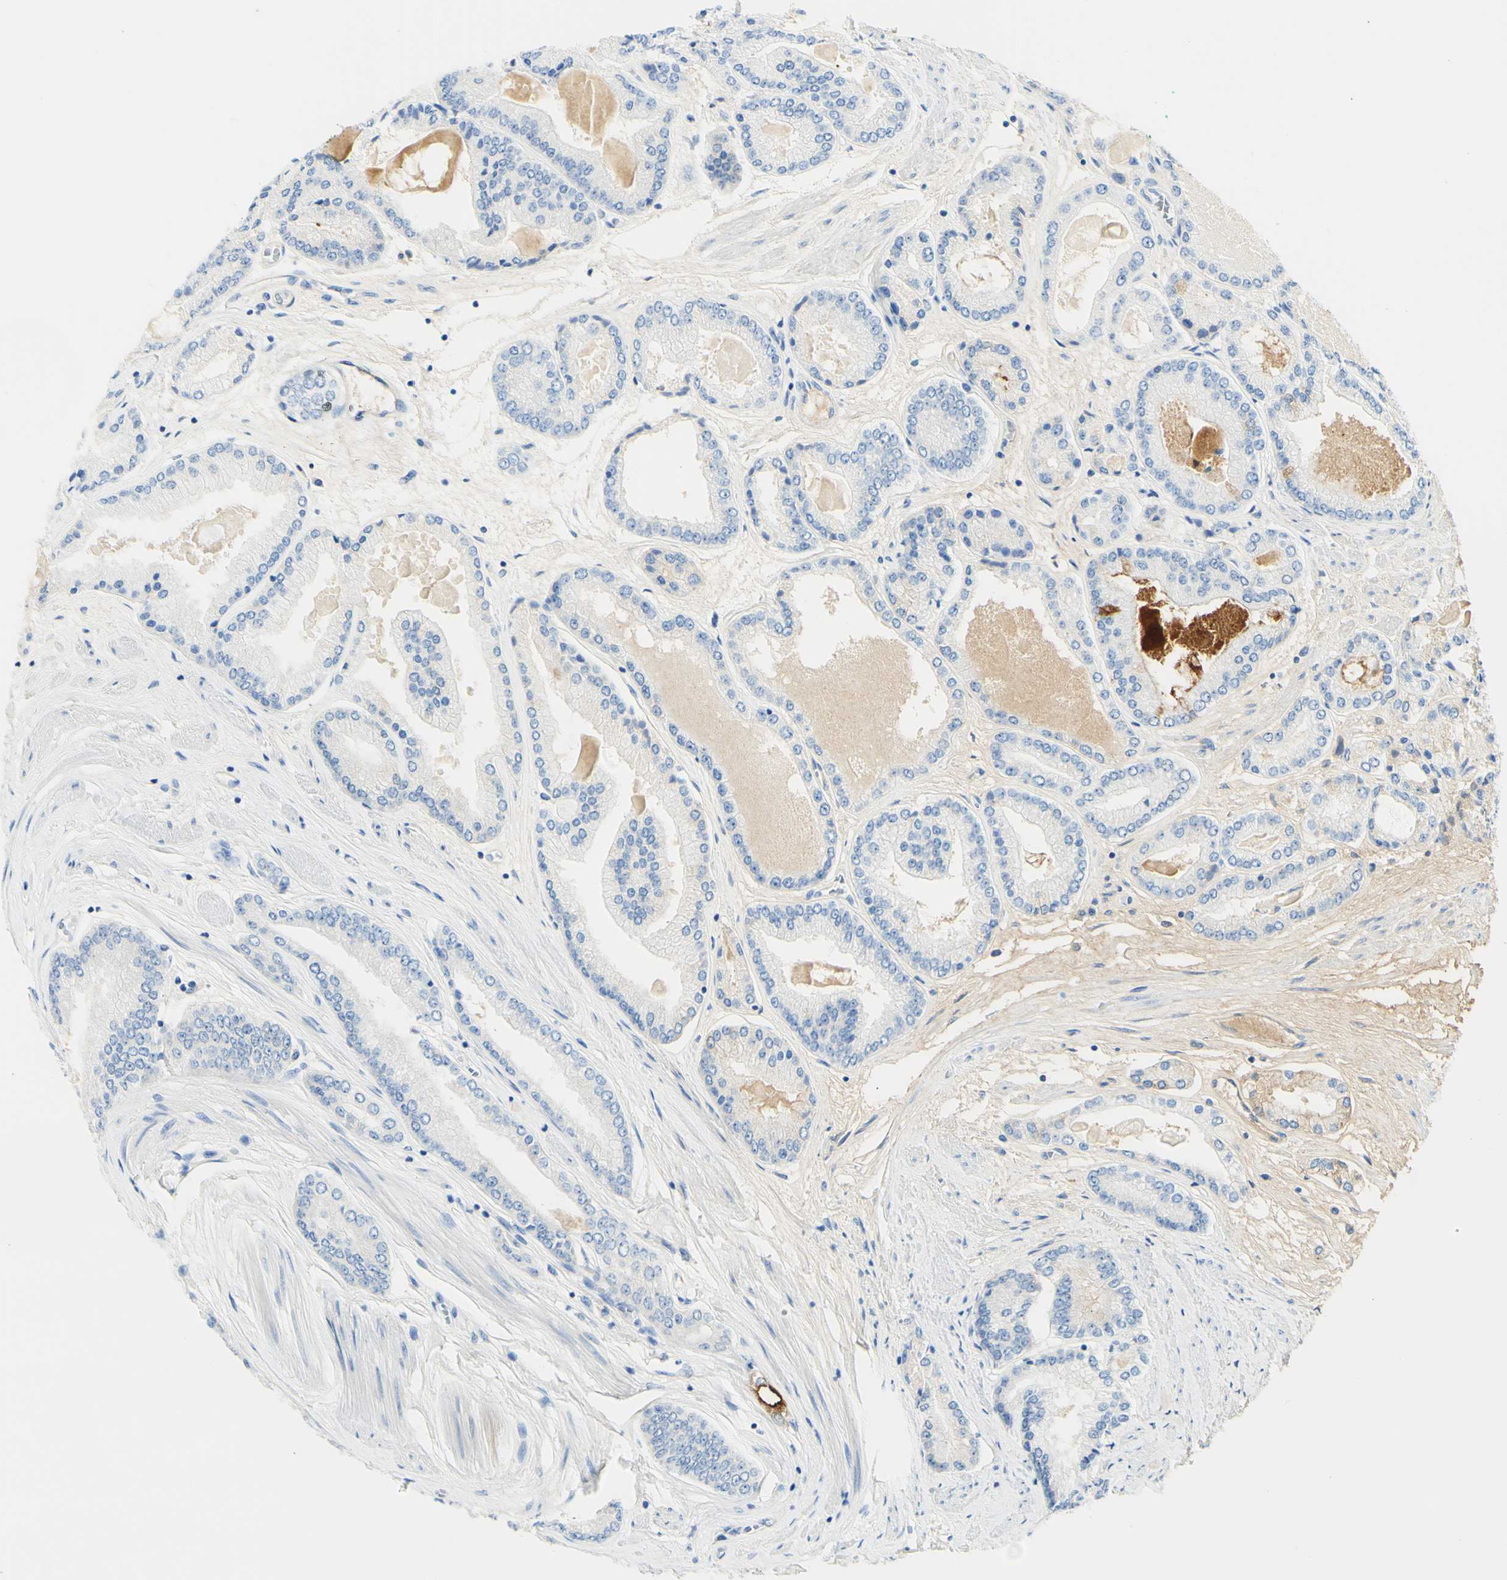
{"staining": {"intensity": "weak", "quantity": ">75%", "location": "cytoplasmic/membranous"}, "tissue": "prostate cancer", "cell_type": "Tumor cells", "image_type": "cancer", "snomed": [{"axis": "morphology", "description": "Adenocarcinoma, High grade"}, {"axis": "topography", "description": "Prostate"}], "caption": "This photomicrograph exhibits immunohistochemistry staining of human prostate adenocarcinoma (high-grade), with low weak cytoplasmic/membranous expression in about >75% of tumor cells.", "gene": "PIGR", "patient": {"sex": "male", "age": 59}}